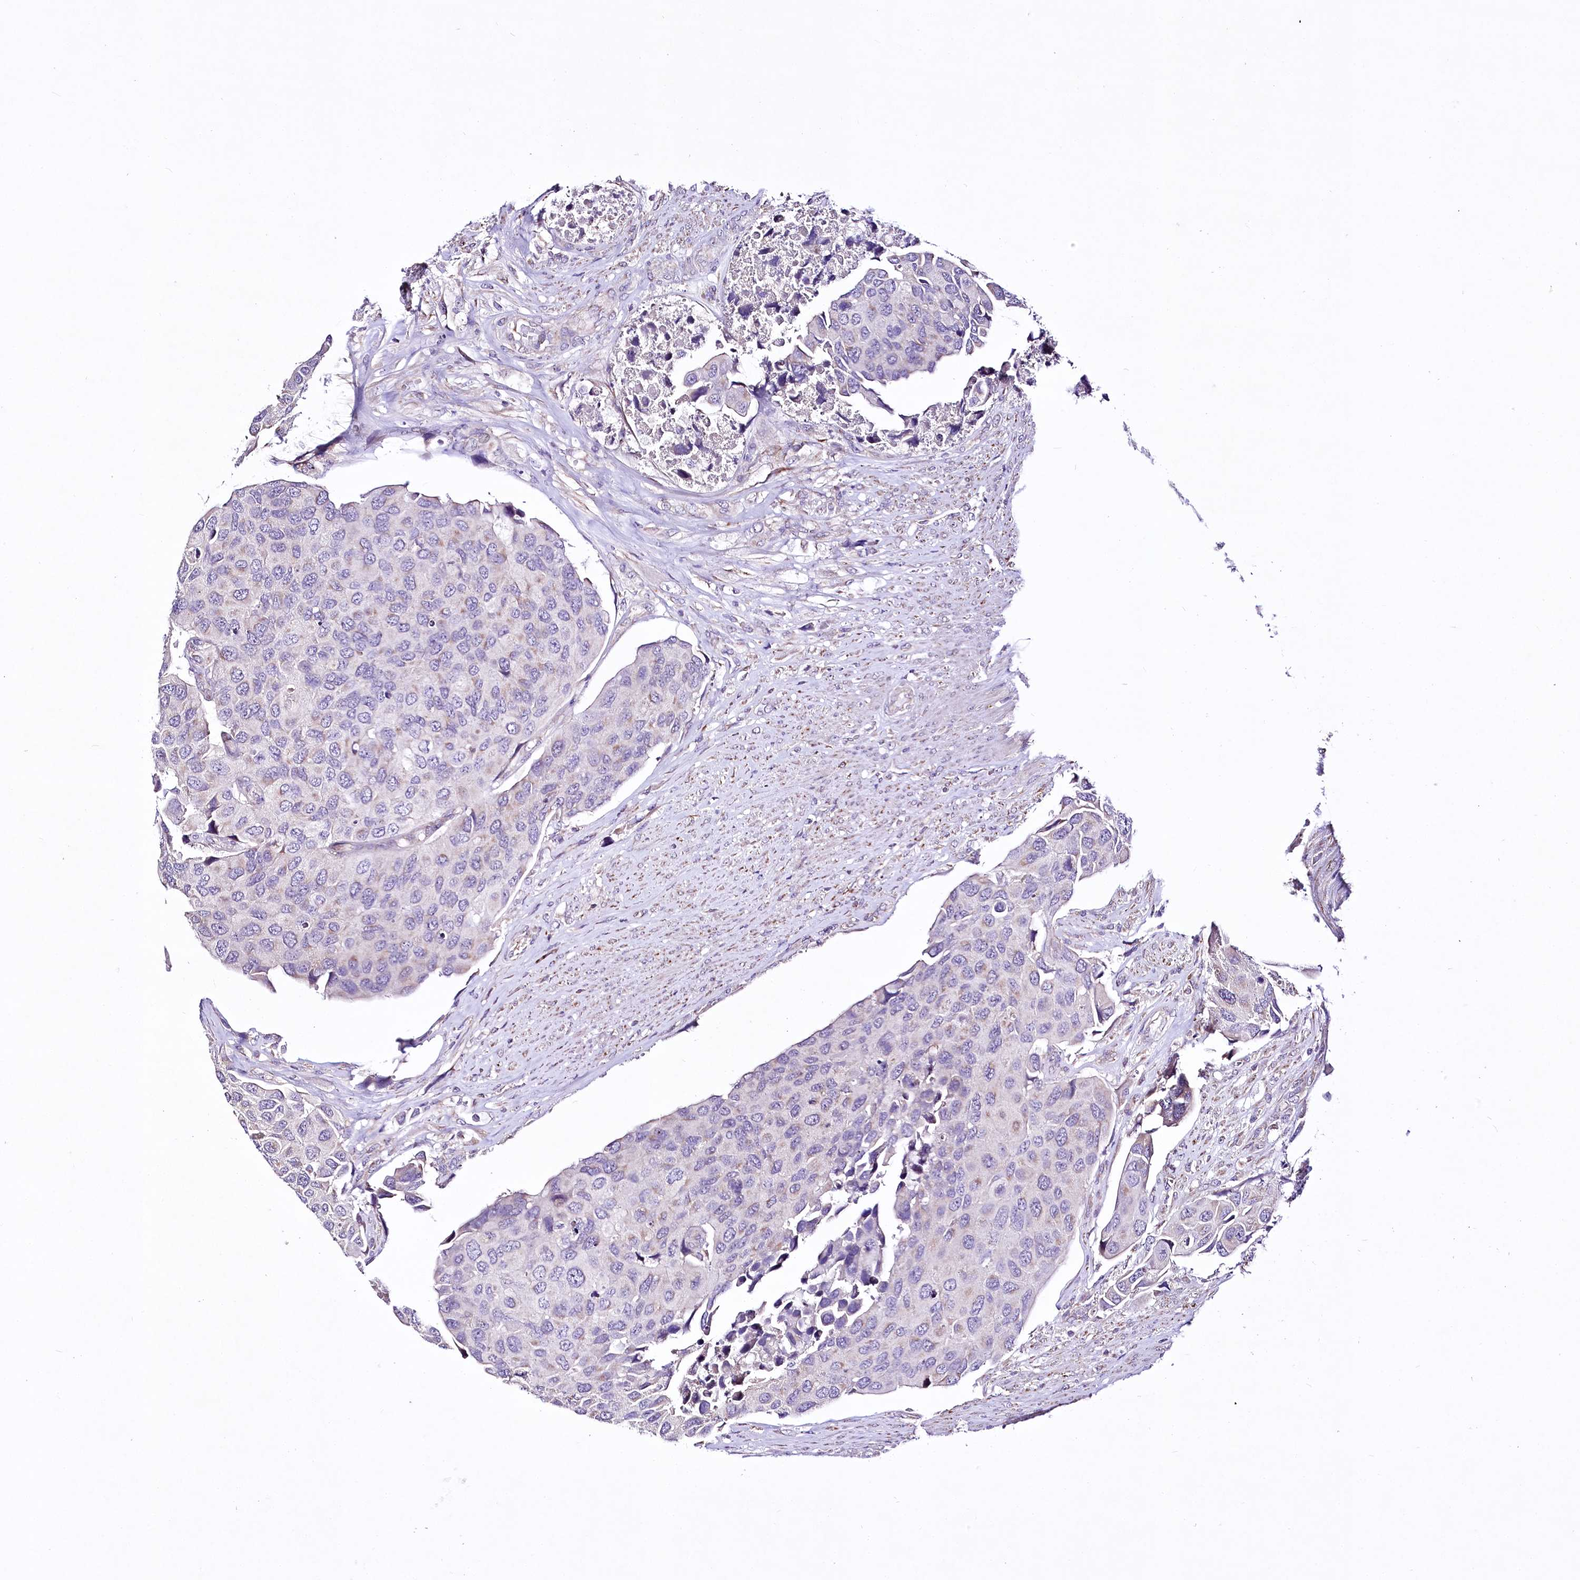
{"staining": {"intensity": "negative", "quantity": "none", "location": "none"}, "tissue": "urothelial cancer", "cell_type": "Tumor cells", "image_type": "cancer", "snomed": [{"axis": "morphology", "description": "Urothelial carcinoma, High grade"}, {"axis": "topography", "description": "Urinary bladder"}], "caption": "High magnification brightfield microscopy of urothelial cancer stained with DAB (3,3'-diaminobenzidine) (brown) and counterstained with hematoxylin (blue): tumor cells show no significant staining. Brightfield microscopy of immunohistochemistry (IHC) stained with DAB (3,3'-diaminobenzidine) (brown) and hematoxylin (blue), captured at high magnification.", "gene": "ATE1", "patient": {"sex": "male", "age": 74}}